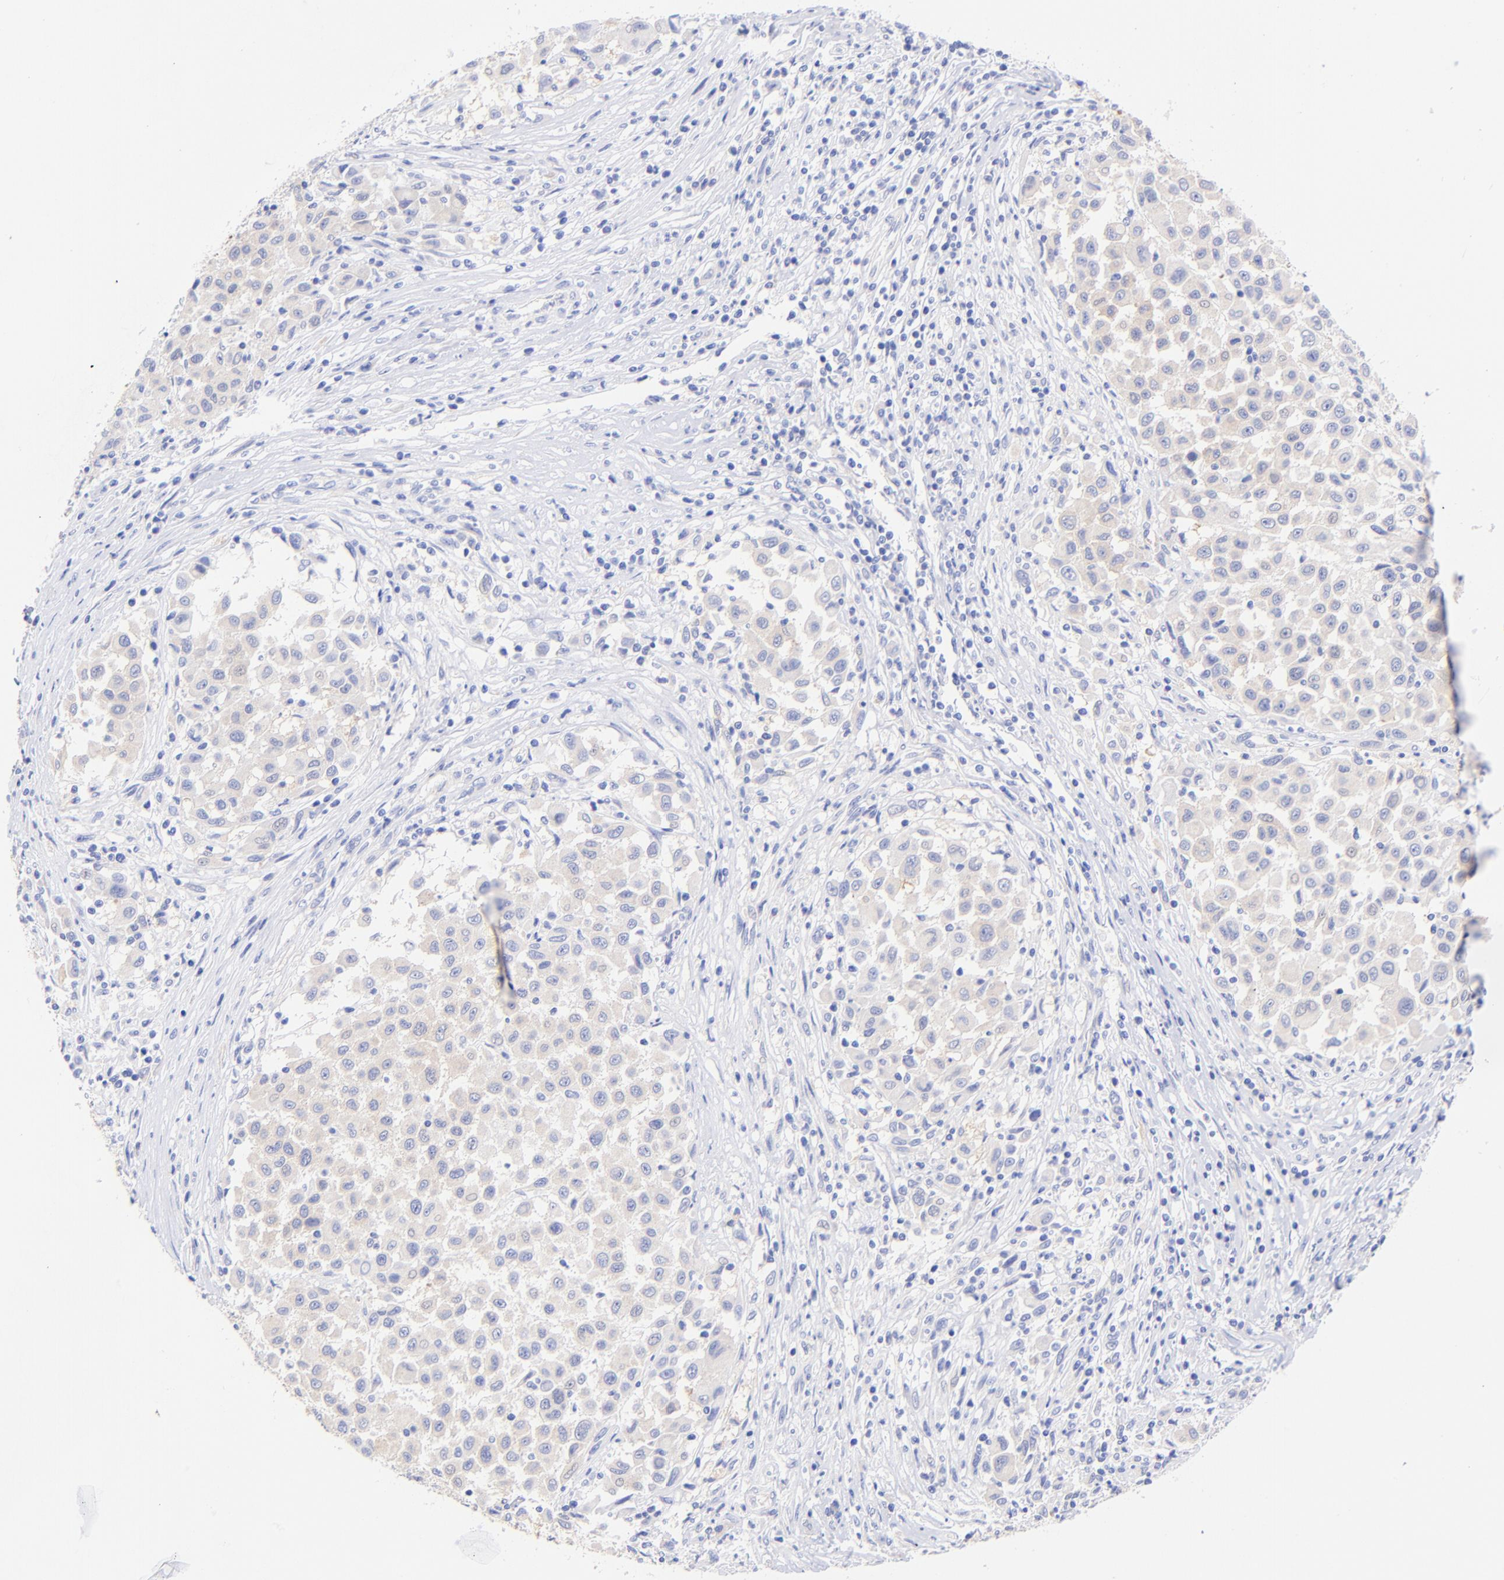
{"staining": {"intensity": "weak", "quantity": "25%-75%", "location": "cytoplasmic/membranous"}, "tissue": "melanoma", "cell_type": "Tumor cells", "image_type": "cancer", "snomed": [{"axis": "morphology", "description": "Malignant melanoma, Metastatic site"}, {"axis": "topography", "description": "Lymph node"}], "caption": "Immunohistochemical staining of human melanoma displays low levels of weak cytoplasmic/membranous positivity in about 25%-75% of tumor cells.", "gene": "GPHN", "patient": {"sex": "male", "age": 61}}